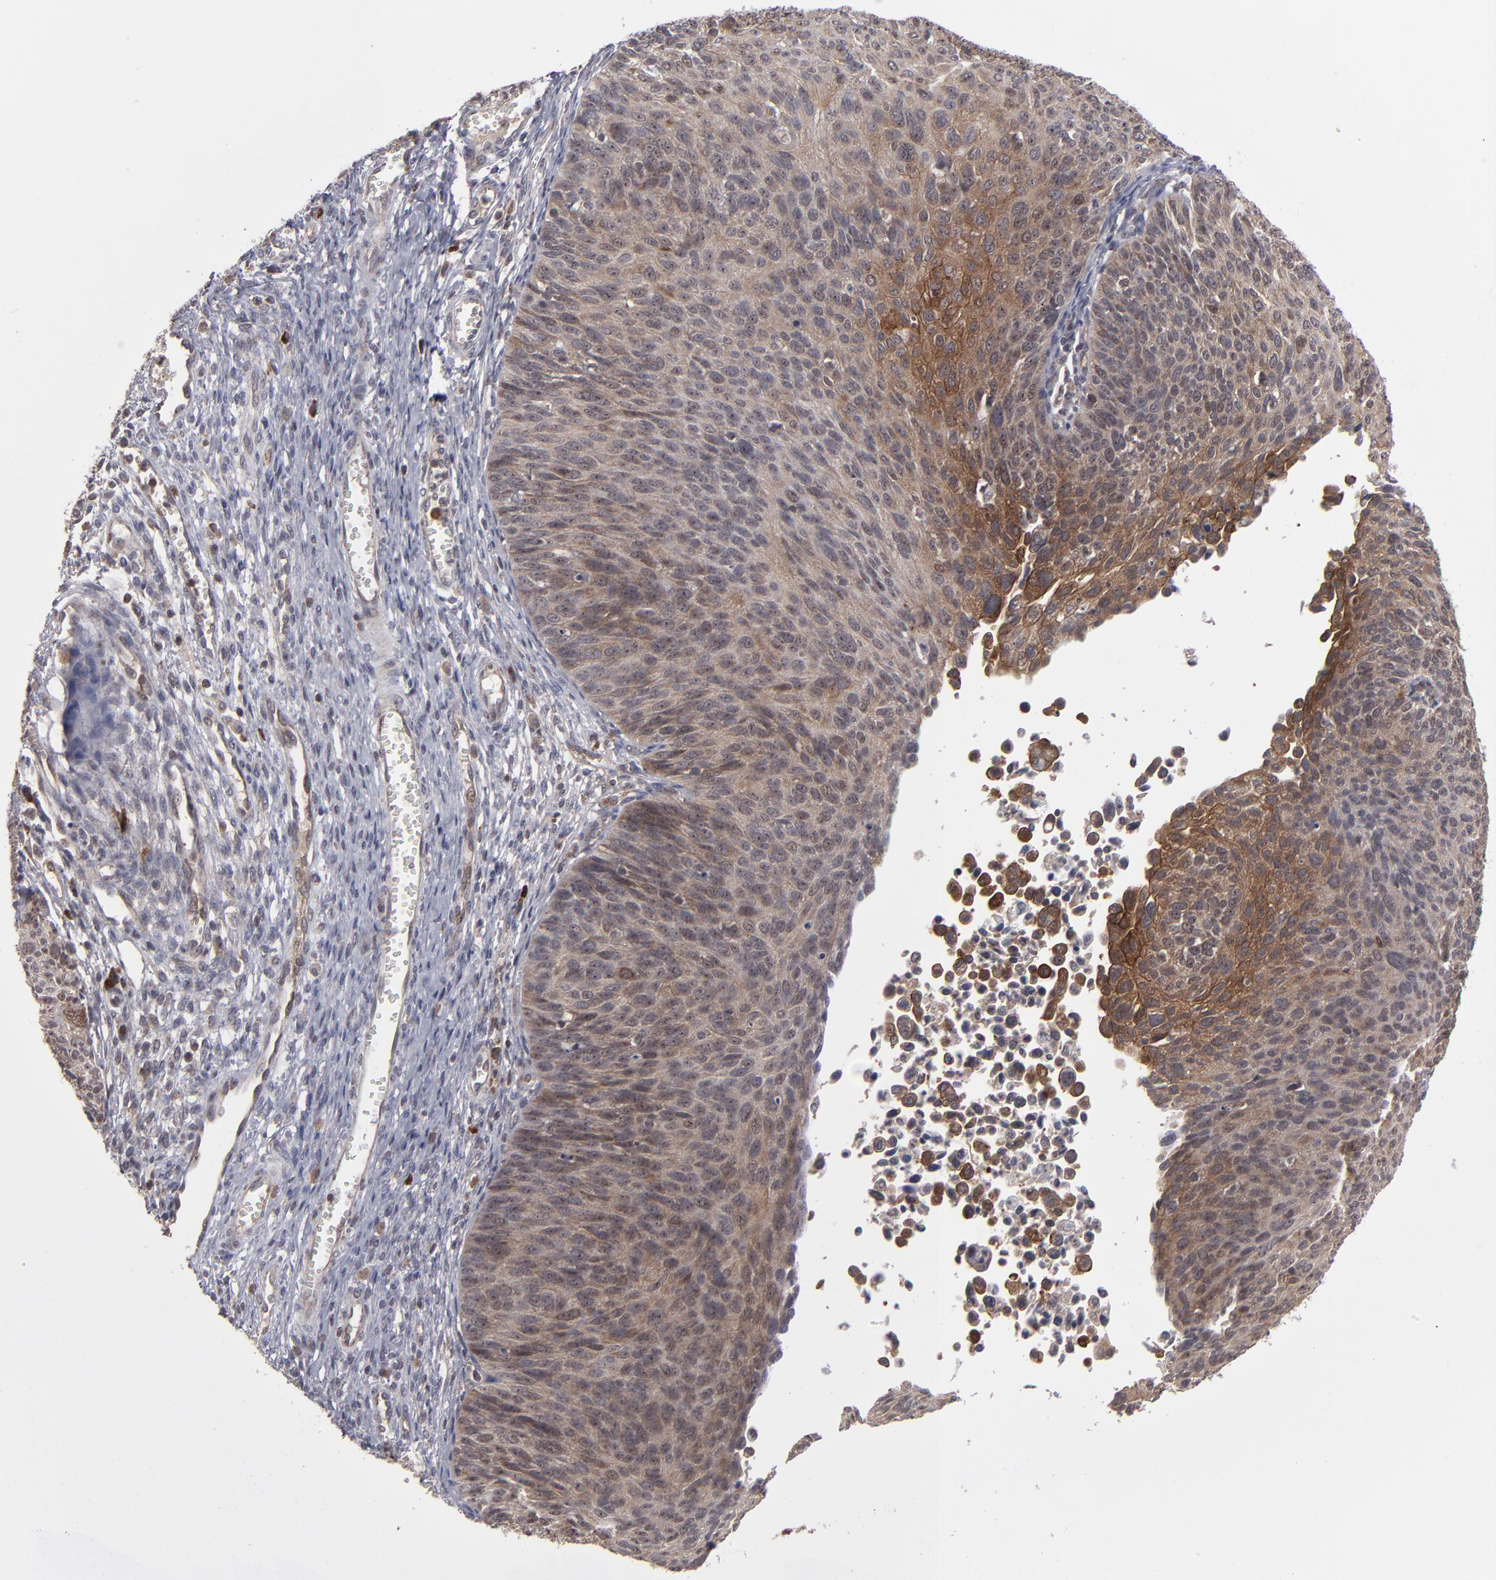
{"staining": {"intensity": "moderate", "quantity": ">75%", "location": "cytoplasmic/membranous"}, "tissue": "cervical cancer", "cell_type": "Tumor cells", "image_type": "cancer", "snomed": [{"axis": "morphology", "description": "Squamous cell carcinoma, NOS"}, {"axis": "topography", "description": "Cervix"}], "caption": "Tumor cells display medium levels of moderate cytoplasmic/membranous expression in approximately >75% of cells in cervical squamous cell carcinoma. Ihc stains the protein in brown and the nuclei are stained blue.", "gene": "GLCCI1", "patient": {"sex": "female", "age": 36}}